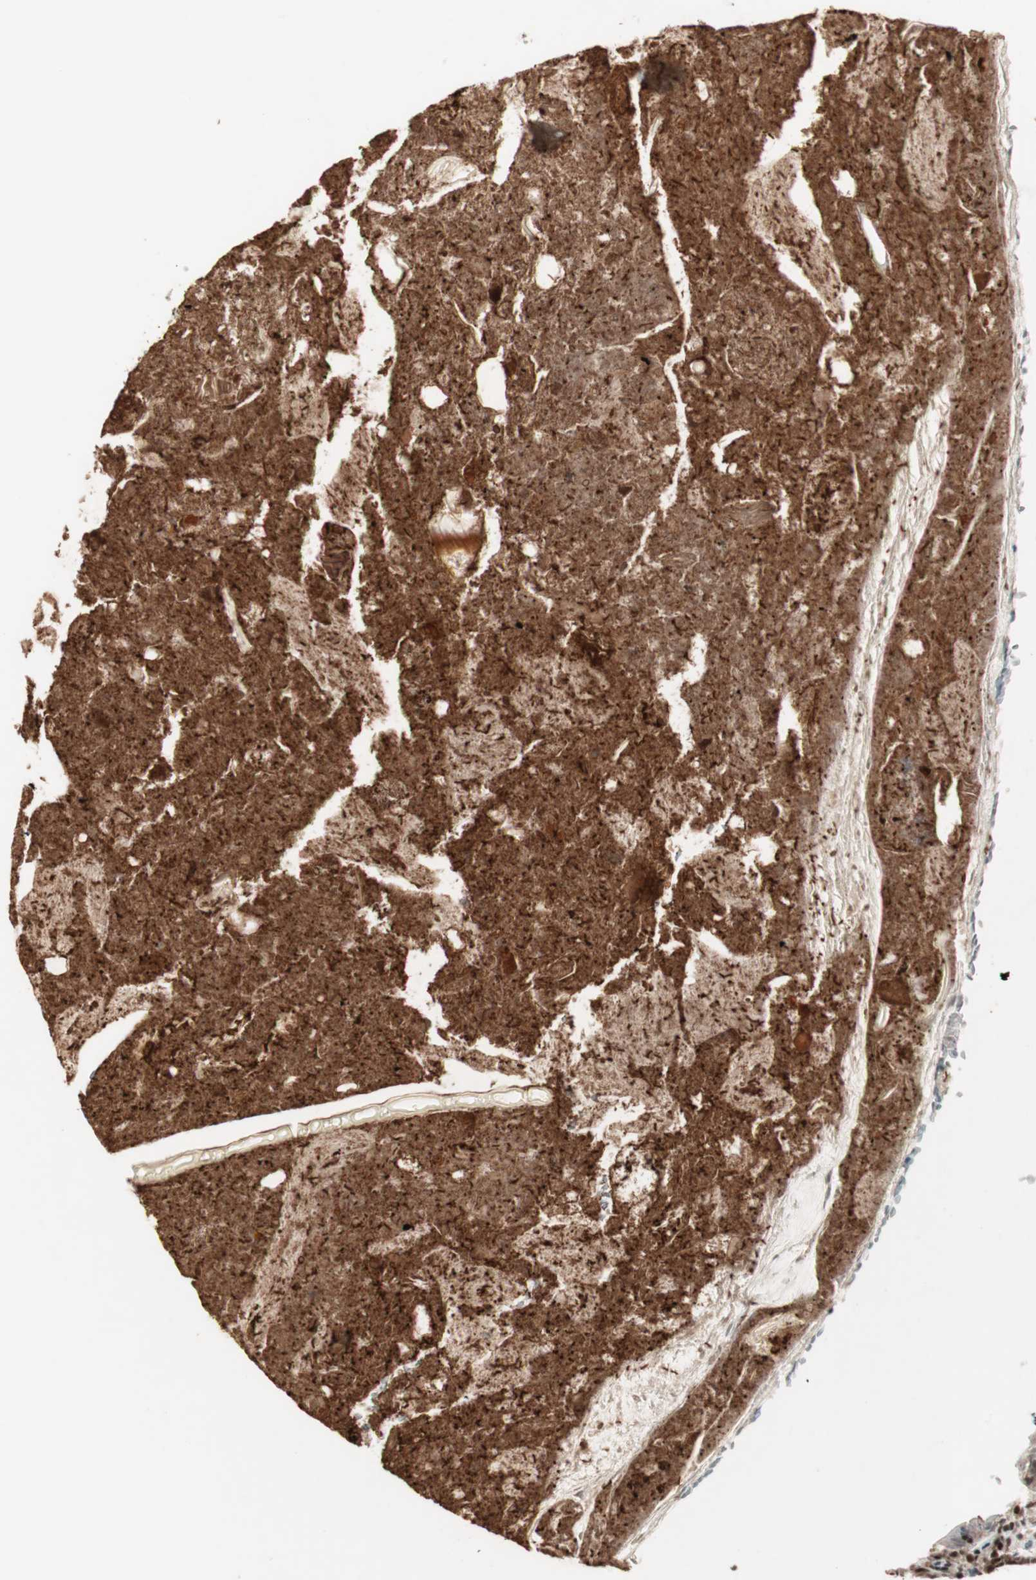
{"staining": {"intensity": "strong", "quantity": ">75%", "location": "nuclear"}, "tissue": "appendix", "cell_type": "Glandular cells", "image_type": "normal", "snomed": [{"axis": "morphology", "description": "Normal tissue, NOS"}, {"axis": "topography", "description": "Appendix"}], "caption": "Immunohistochemistry (IHC) of benign human appendix reveals high levels of strong nuclear positivity in approximately >75% of glandular cells.", "gene": "MDC1", "patient": {"sex": "female", "age": 10}}